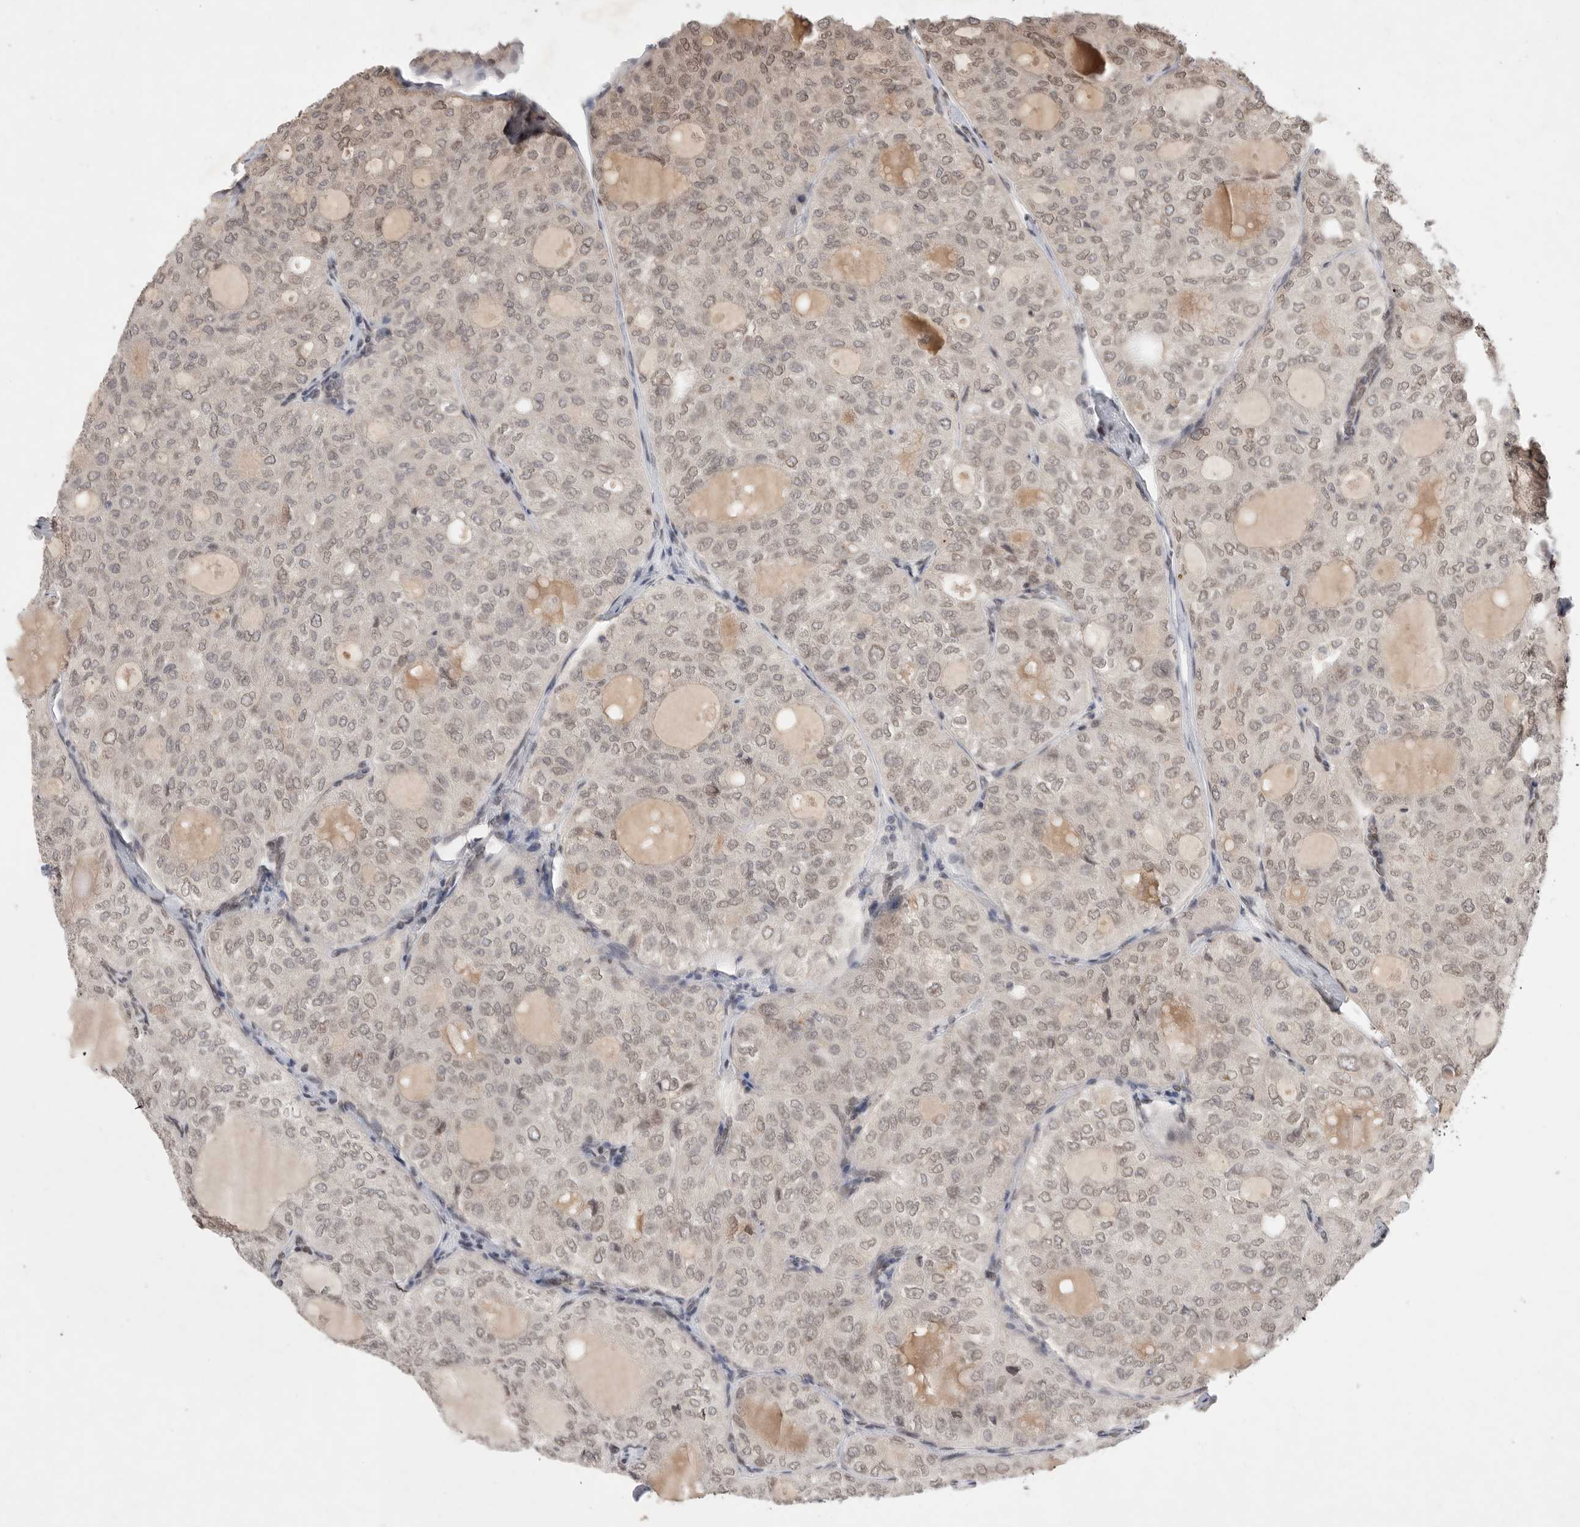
{"staining": {"intensity": "weak", "quantity": "<25%", "location": "cytoplasmic/membranous,nuclear"}, "tissue": "thyroid cancer", "cell_type": "Tumor cells", "image_type": "cancer", "snomed": [{"axis": "morphology", "description": "Follicular adenoma carcinoma, NOS"}, {"axis": "topography", "description": "Thyroid gland"}], "caption": "DAB immunohistochemical staining of human thyroid follicular adenoma carcinoma shows no significant positivity in tumor cells.", "gene": "LEMD3", "patient": {"sex": "male", "age": 75}}